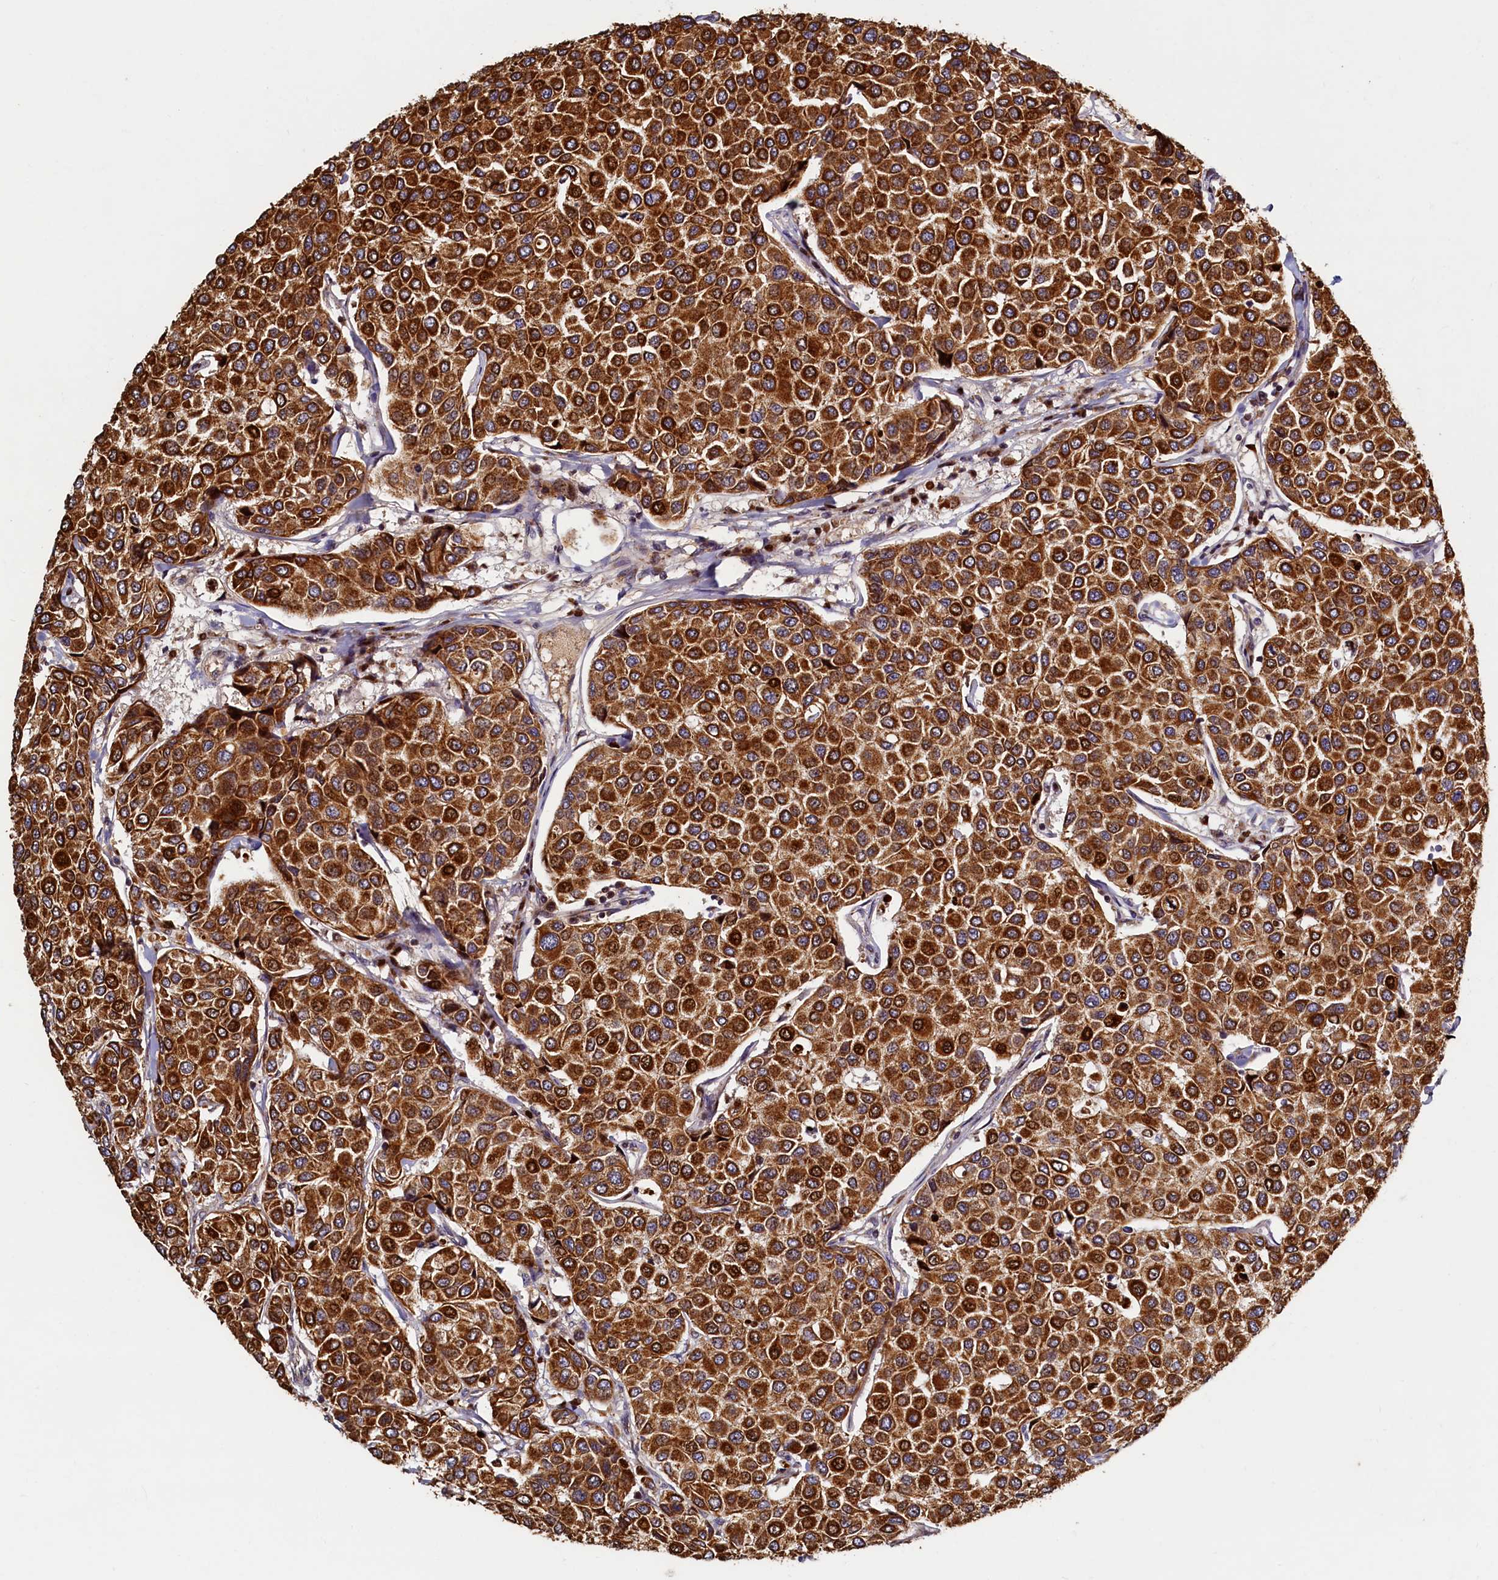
{"staining": {"intensity": "strong", "quantity": ">75%", "location": "cytoplasmic/membranous"}, "tissue": "breast cancer", "cell_type": "Tumor cells", "image_type": "cancer", "snomed": [{"axis": "morphology", "description": "Duct carcinoma"}, {"axis": "topography", "description": "Breast"}], "caption": "Protein staining of breast cancer tissue reveals strong cytoplasmic/membranous staining in about >75% of tumor cells.", "gene": "NCKAP5L", "patient": {"sex": "female", "age": 55}}